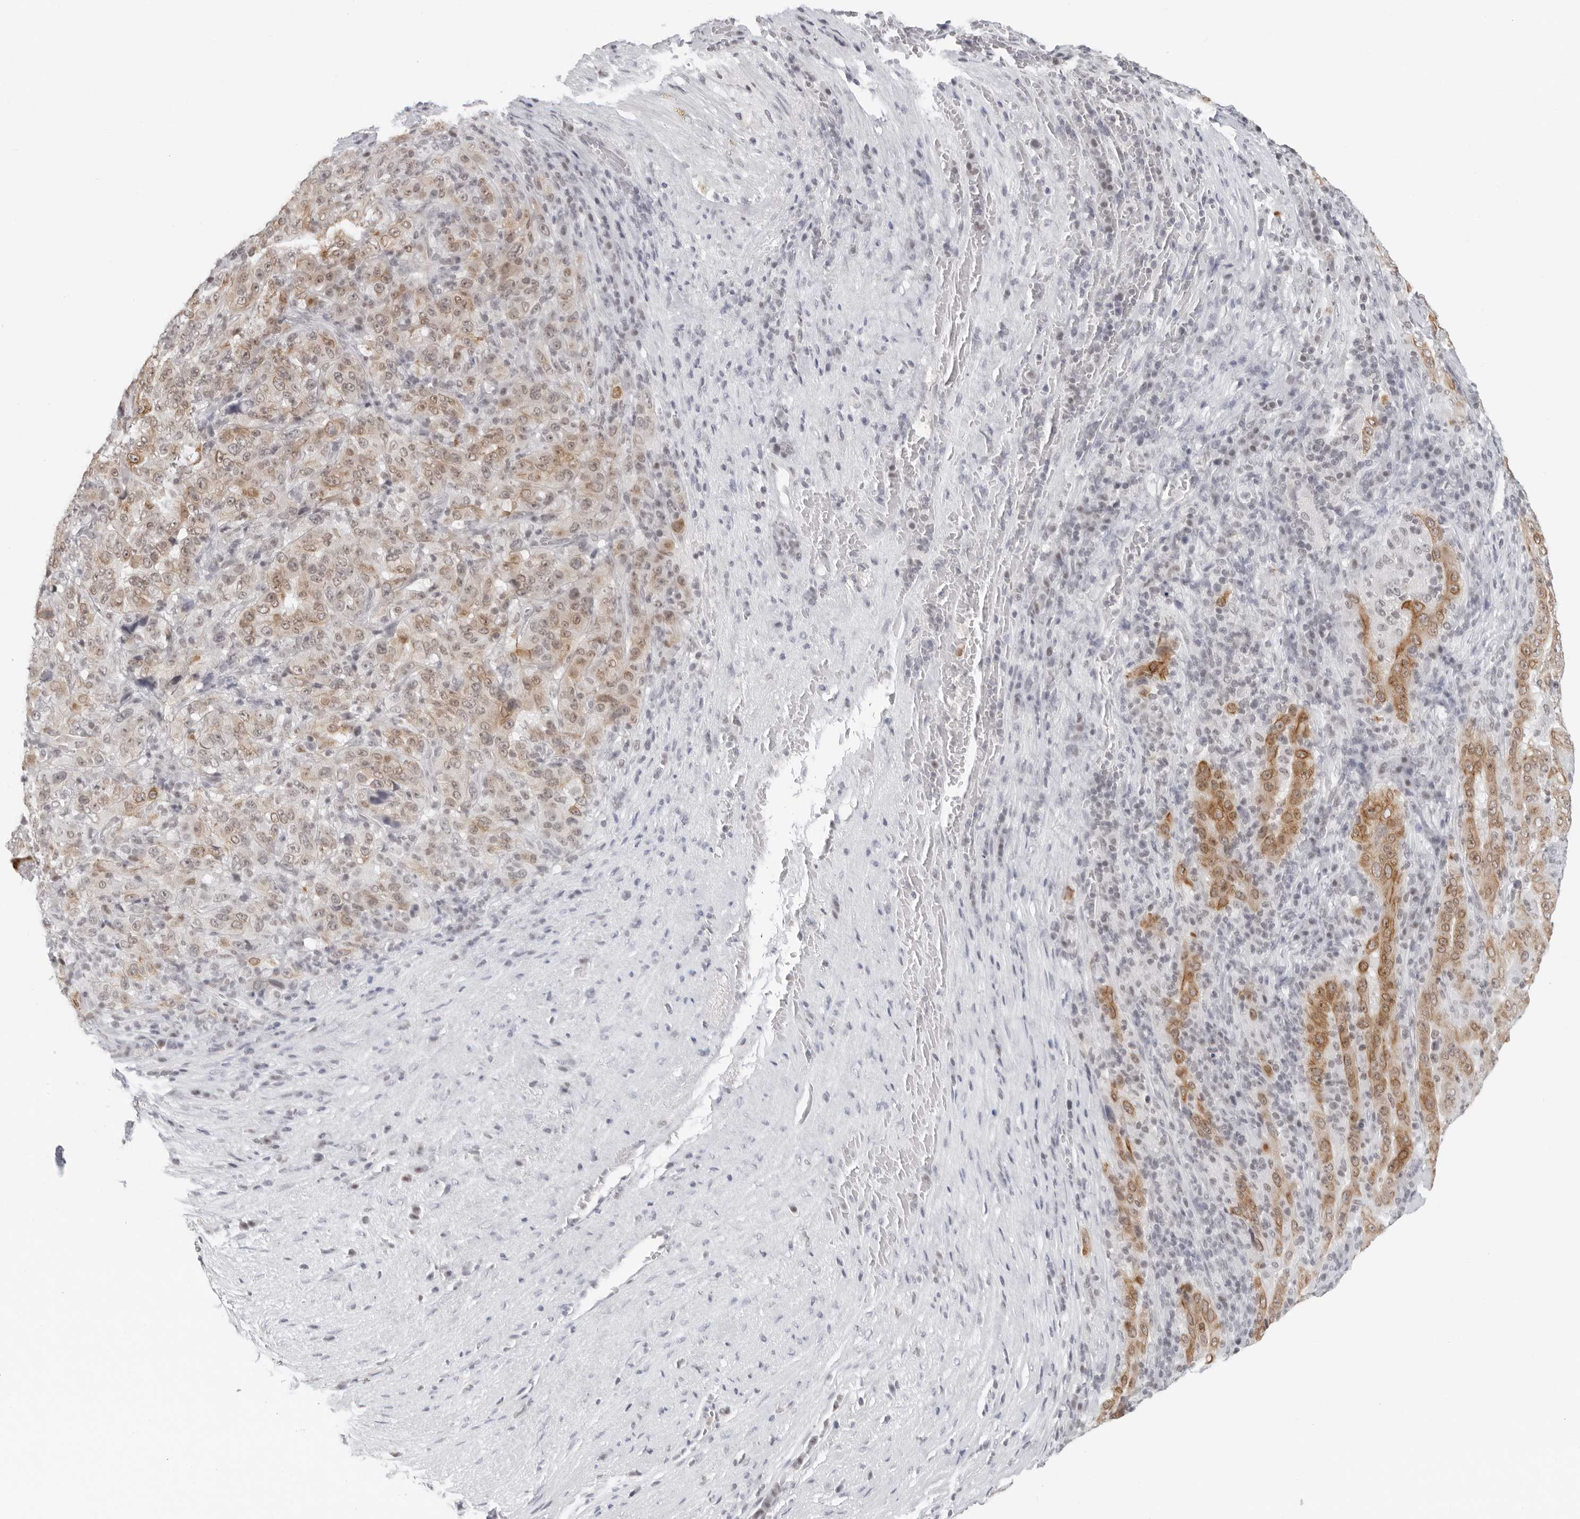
{"staining": {"intensity": "moderate", "quantity": ">75%", "location": "cytoplasmic/membranous,nuclear"}, "tissue": "pancreatic cancer", "cell_type": "Tumor cells", "image_type": "cancer", "snomed": [{"axis": "morphology", "description": "Adenocarcinoma, NOS"}, {"axis": "topography", "description": "Pancreas"}], "caption": "Immunohistochemistry (IHC) histopathology image of neoplastic tissue: human pancreatic adenocarcinoma stained using immunohistochemistry shows medium levels of moderate protein expression localized specifically in the cytoplasmic/membranous and nuclear of tumor cells, appearing as a cytoplasmic/membranous and nuclear brown color.", "gene": "FLG2", "patient": {"sex": "male", "age": 63}}